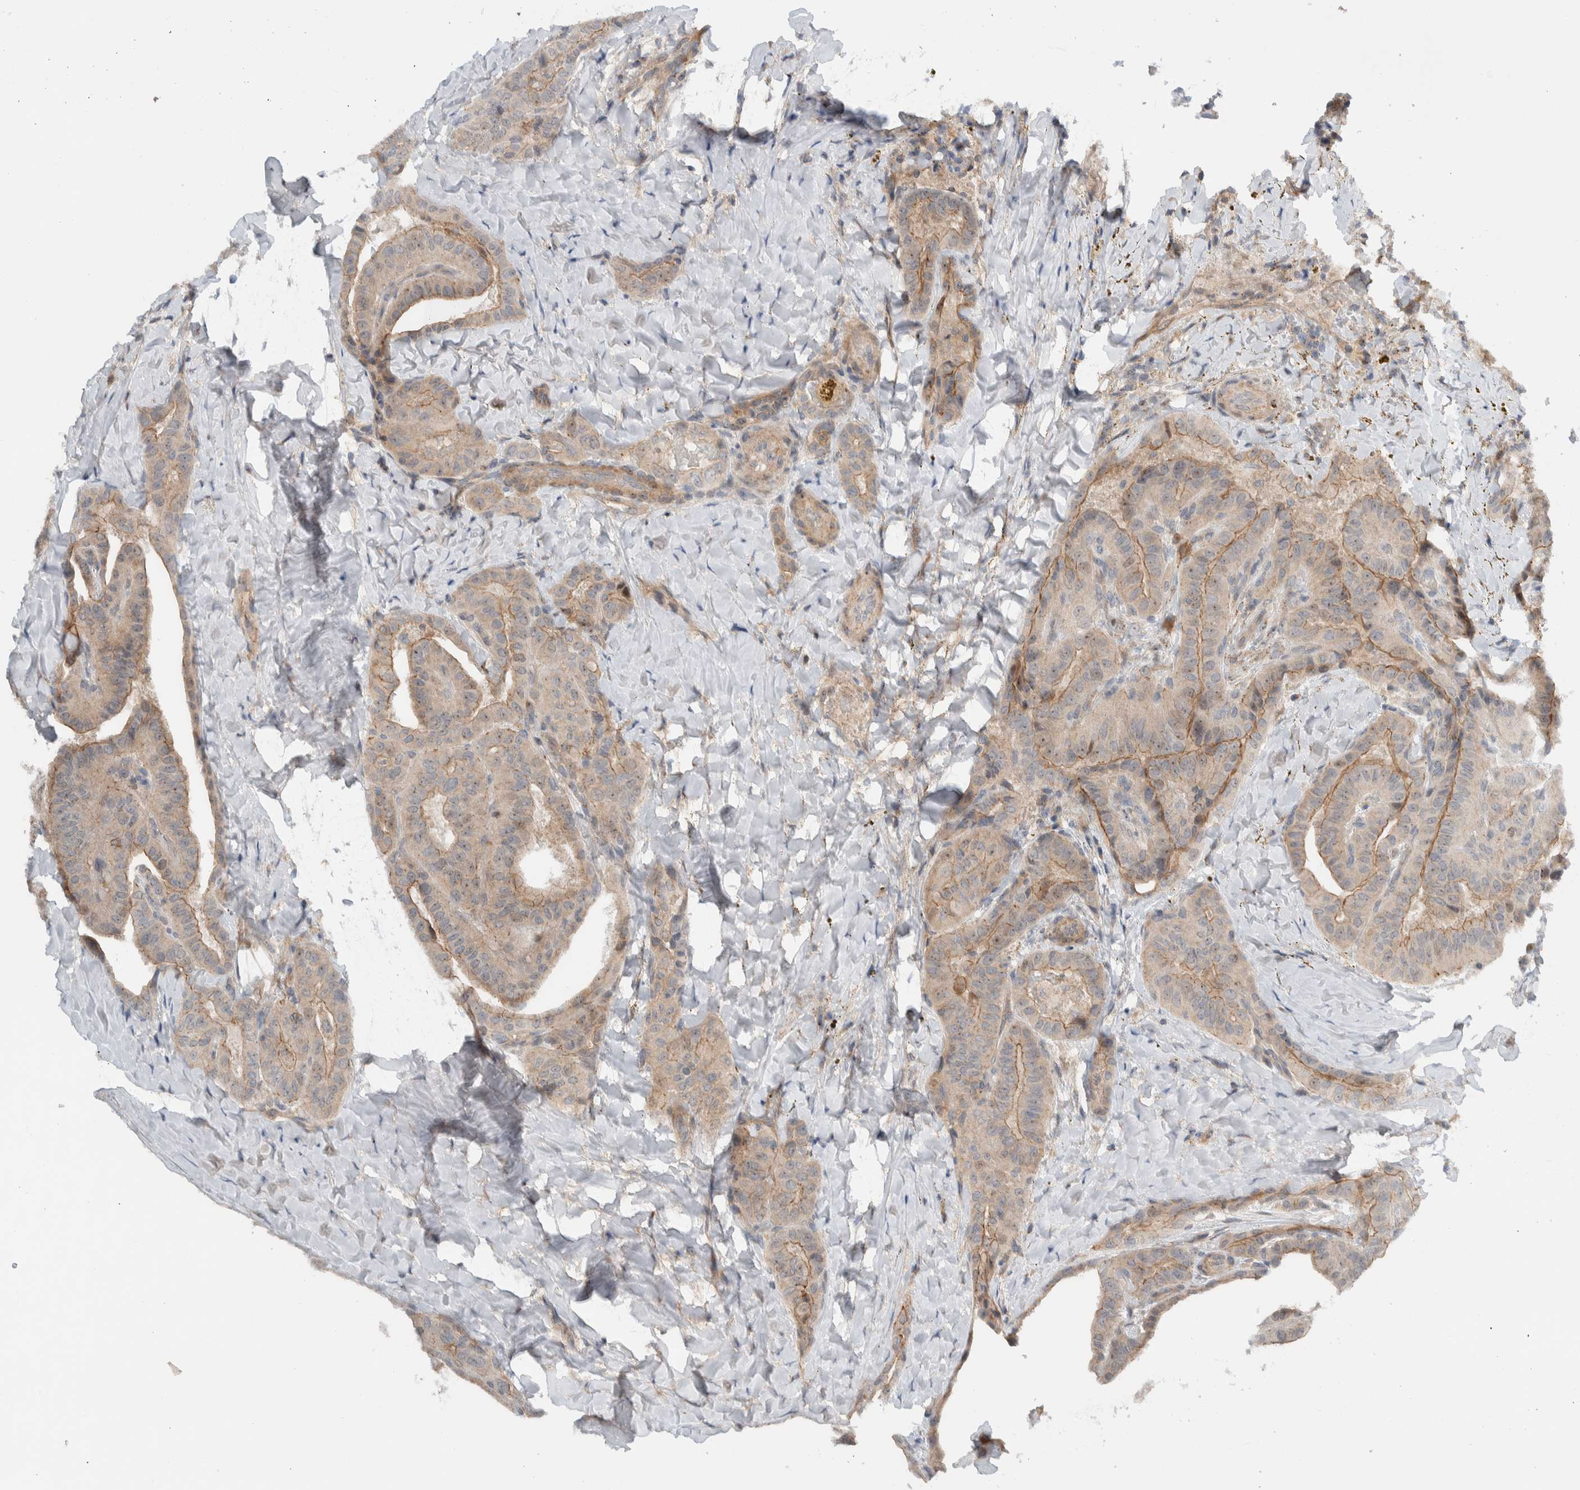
{"staining": {"intensity": "moderate", "quantity": ">75%", "location": "cytoplasmic/membranous,nuclear"}, "tissue": "thyroid cancer", "cell_type": "Tumor cells", "image_type": "cancer", "snomed": [{"axis": "morphology", "description": "Papillary adenocarcinoma, NOS"}, {"axis": "topography", "description": "Thyroid gland"}], "caption": "Thyroid papillary adenocarcinoma stained for a protein (brown) displays moderate cytoplasmic/membranous and nuclear positive positivity in approximately >75% of tumor cells.", "gene": "MPRIP", "patient": {"sex": "male", "age": 77}}